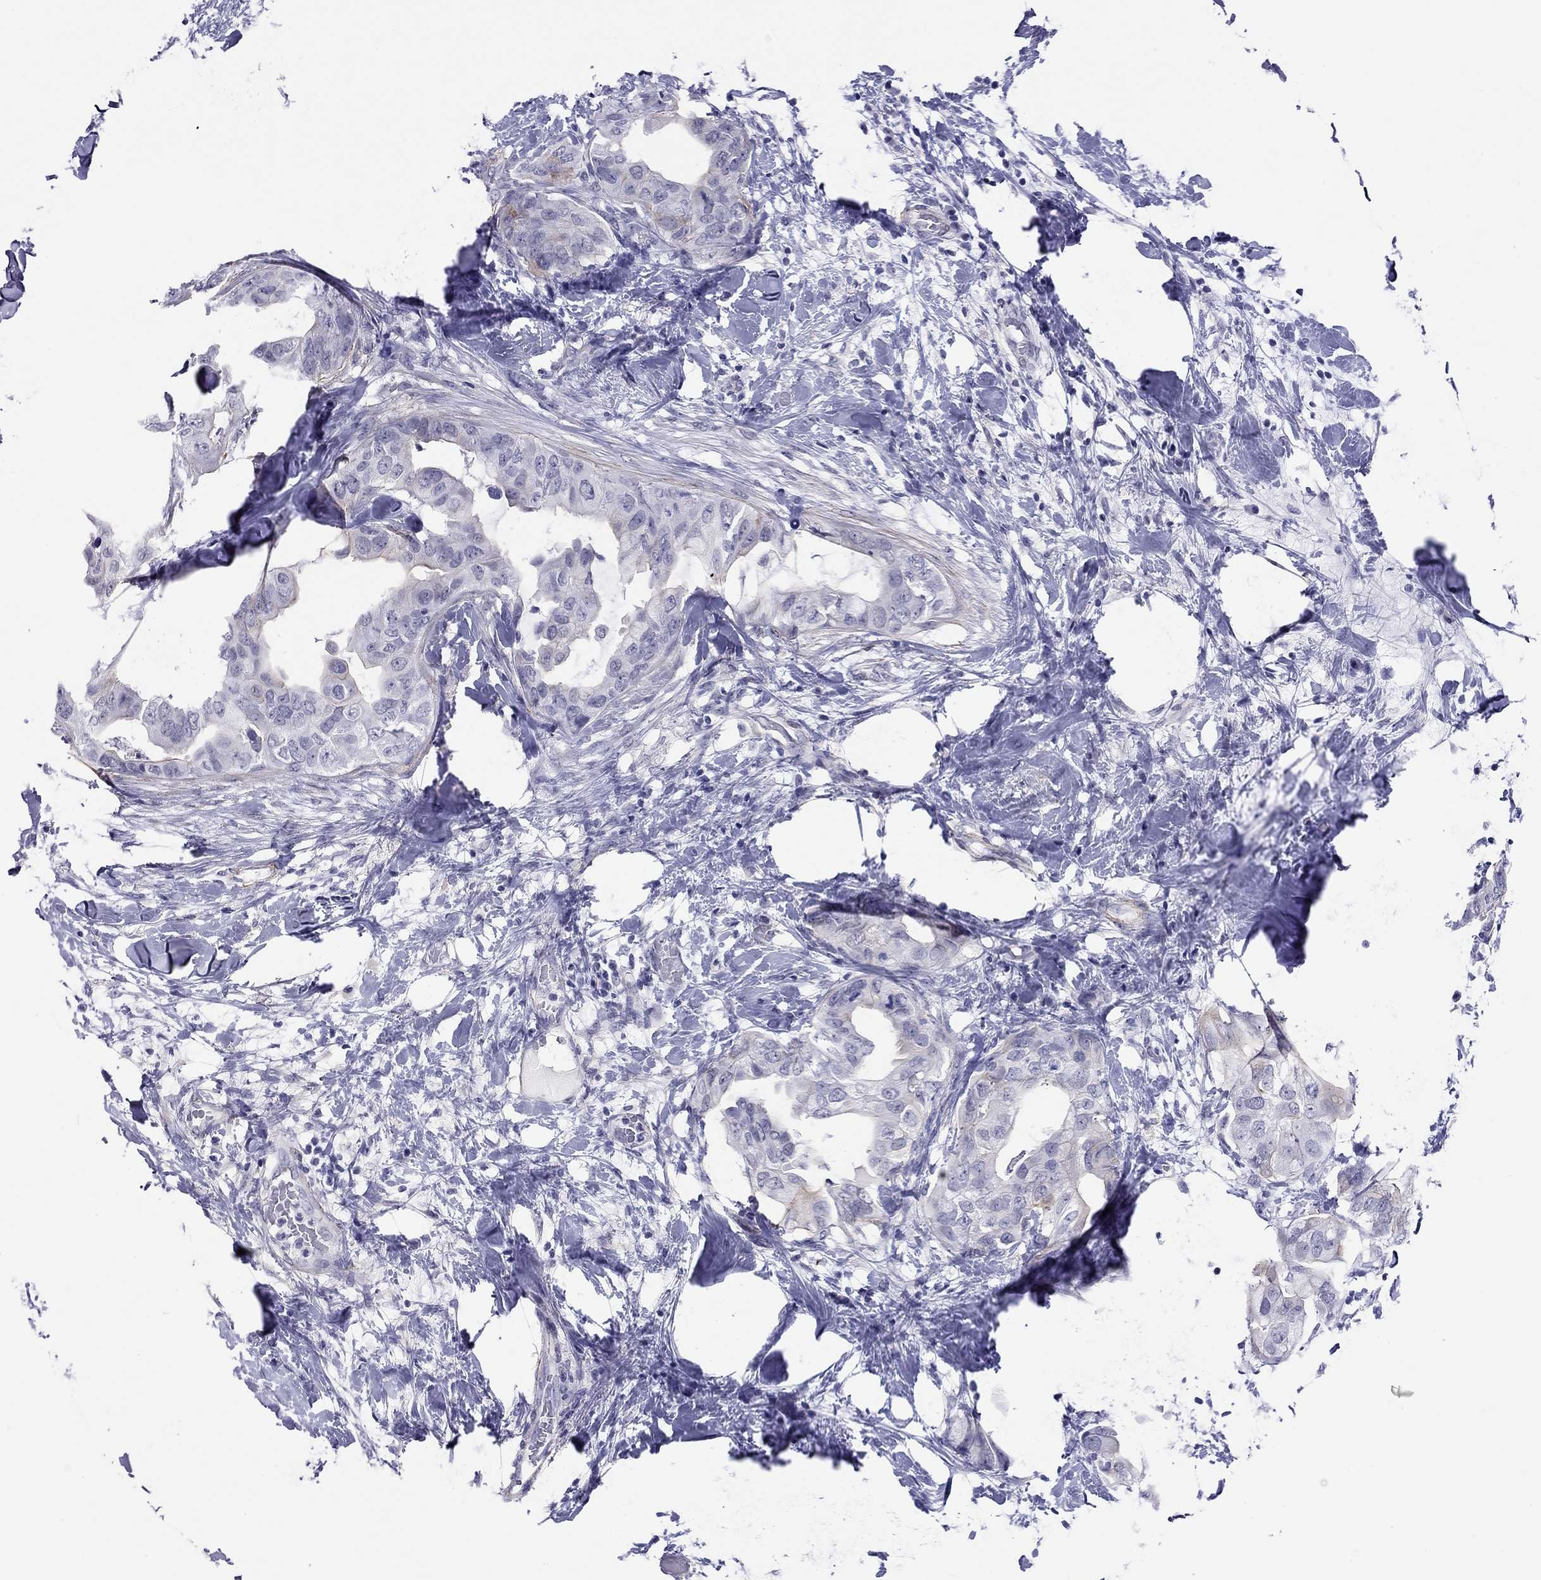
{"staining": {"intensity": "negative", "quantity": "none", "location": "none"}, "tissue": "breast cancer", "cell_type": "Tumor cells", "image_type": "cancer", "snomed": [{"axis": "morphology", "description": "Normal tissue, NOS"}, {"axis": "morphology", "description": "Duct carcinoma"}, {"axis": "topography", "description": "Breast"}], "caption": "The micrograph demonstrates no staining of tumor cells in breast cancer (infiltrating ductal carcinoma). The staining was performed using DAB to visualize the protein expression in brown, while the nuclei were stained in blue with hematoxylin (Magnification: 20x).", "gene": "MYMX", "patient": {"sex": "female", "age": 40}}